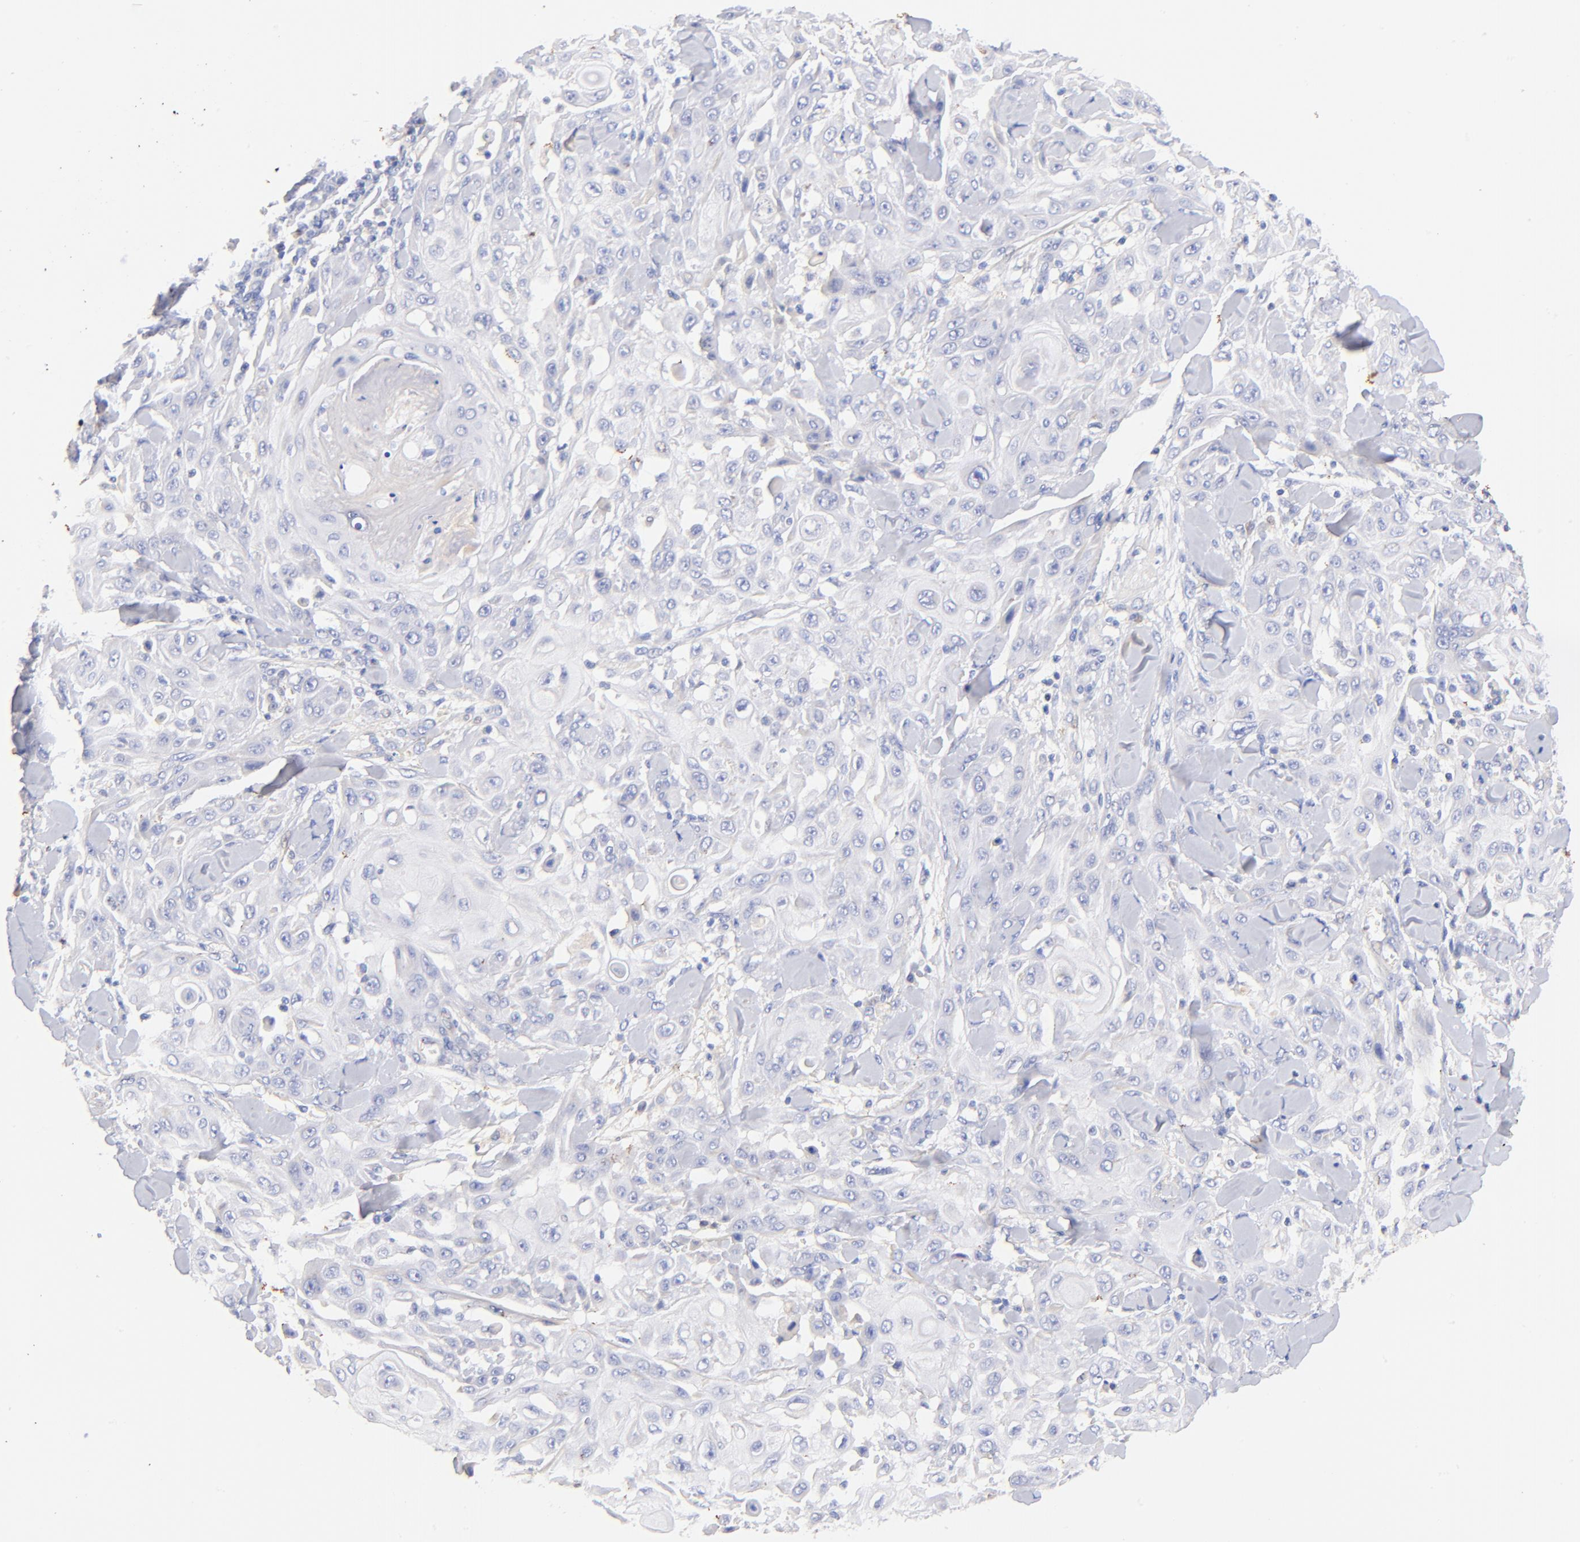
{"staining": {"intensity": "negative", "quantity": "none", "location": "none"}, "tissue": "skin cancer", "cell_type": "Tumor cells", "image_type": "cancer", "snomed": [{"axis": "morphology", "description": "Squamous cell carcinoma, NOS"}, {"axis": "topography", "description": "Skin"}], "caption": "Tumor cells are negative for protein expression in human skin cancer.", "gene": "IGLV7-43", "patient": {"sex": "male", "age": 24}}